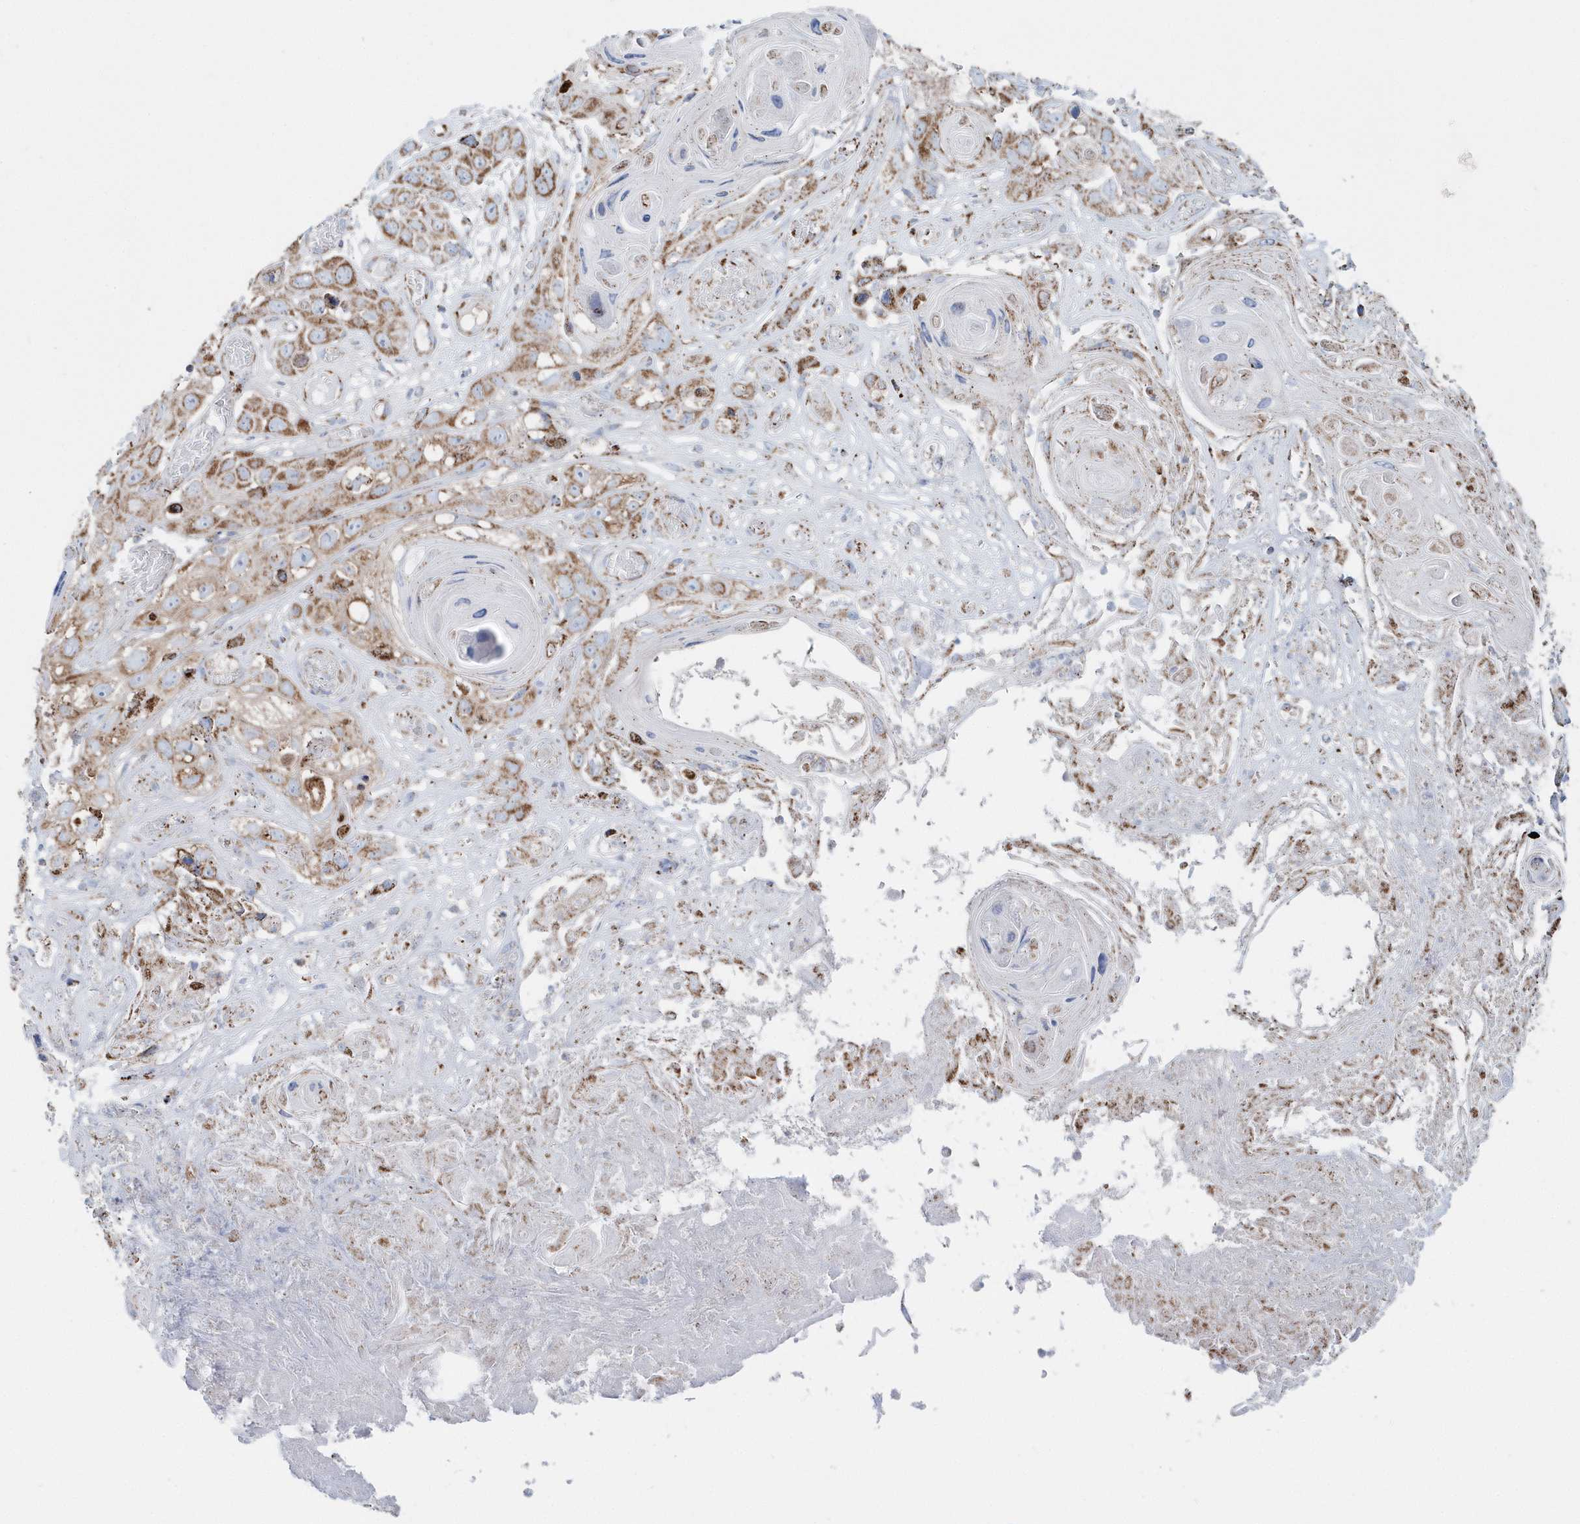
{"staining": {"intensity": "moderate", "quantity": ">75%", "location": "cytoplasmic/membranous"}, "tissue": "skin cancer", "cell_type": "Tumor cells", "image_type": "cancer", "snomed": [{"axis": "morphology", "description": "Squamous cell carcinoma, NOS"}, {"axis": "topography", "description": "Skin"}], "caption": "Protein staining of skin squamous cell carcinoma tissue exhibits moderate cytoplasmic/membranous positivity in approximately >75% of tumor cells.", "gene": "TMCO6", "patient": {"sex": "male", "age": 55}}